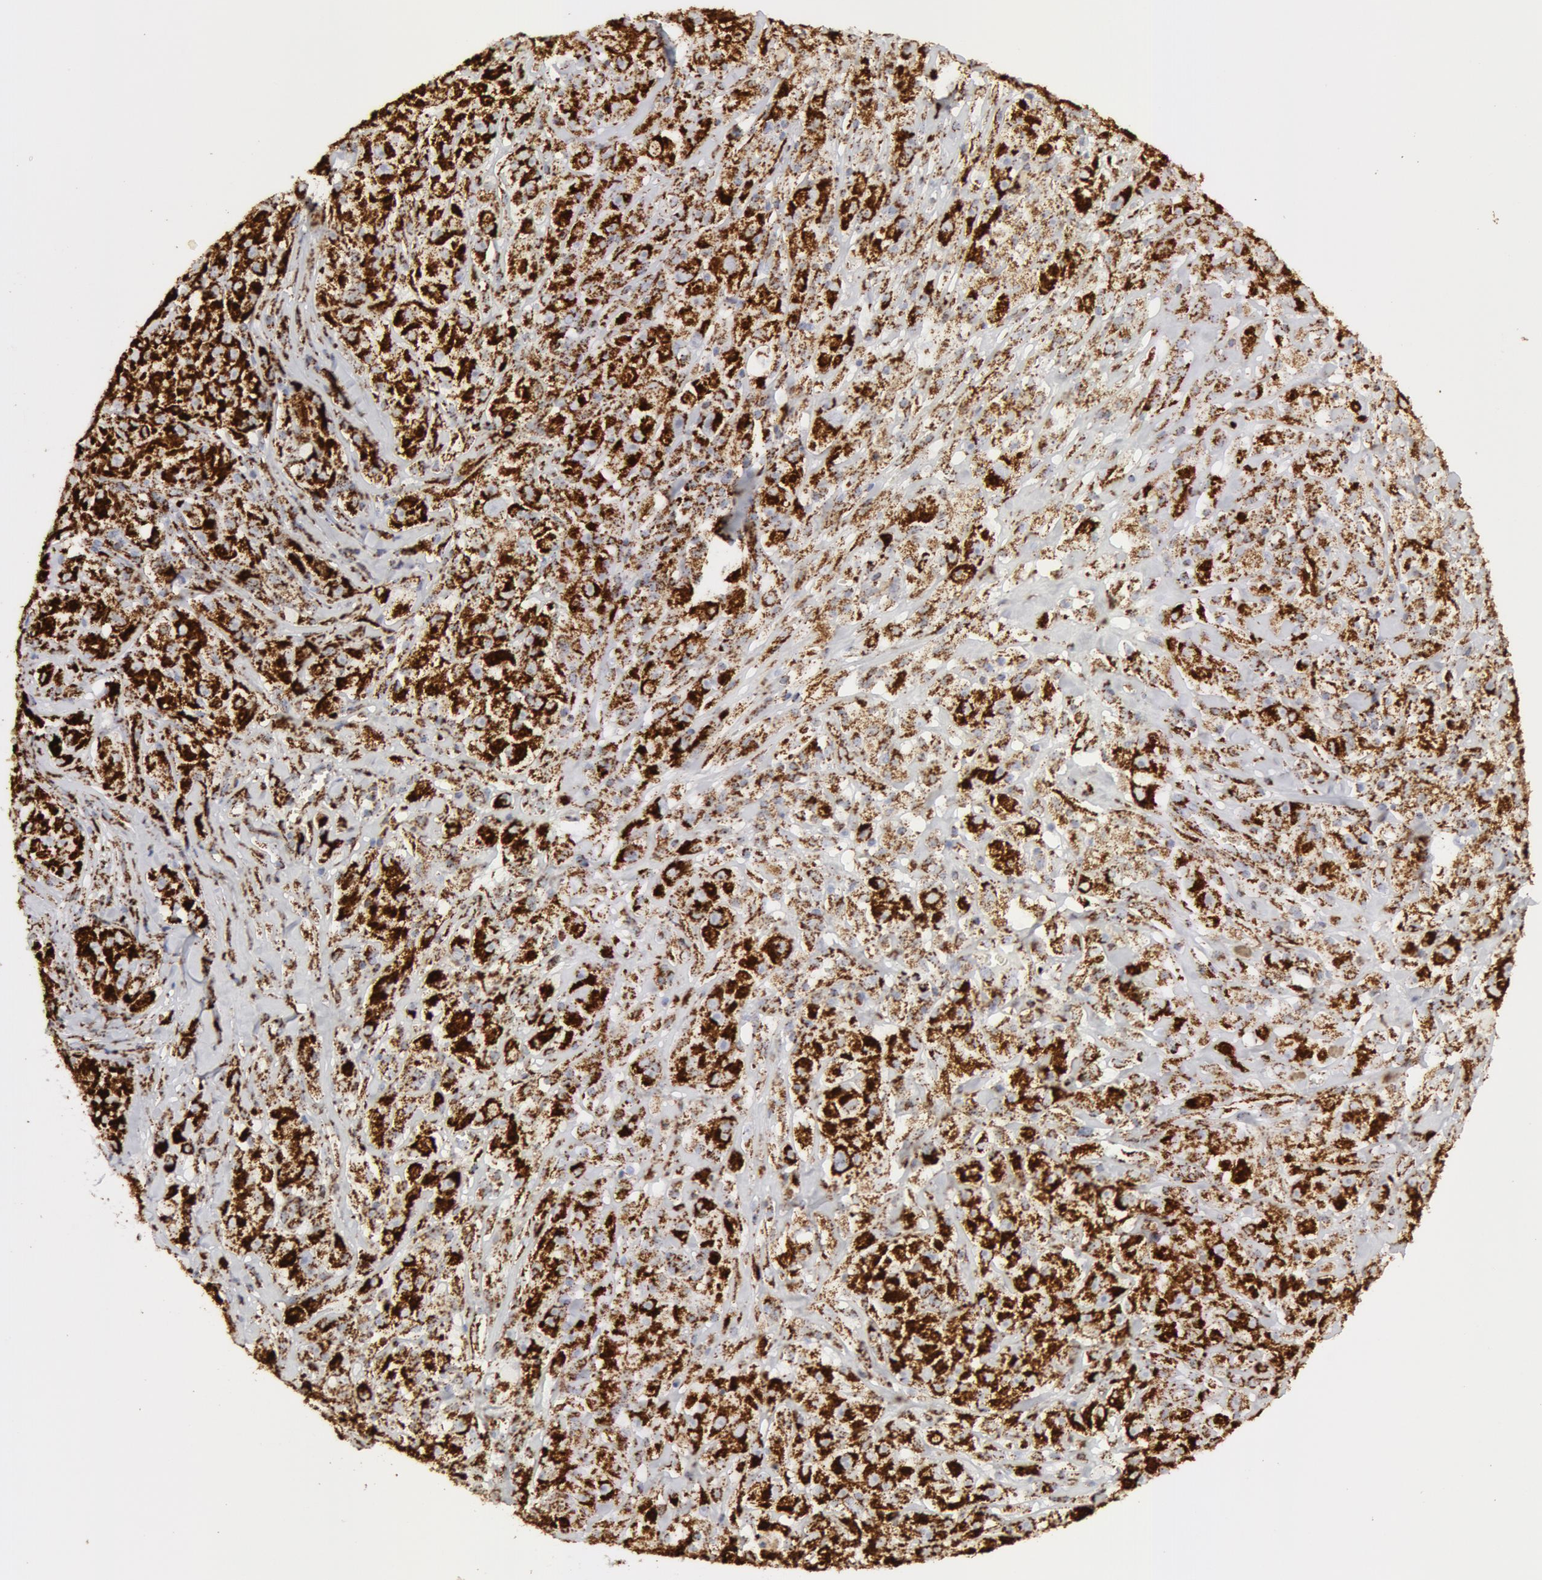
{"staining": {"intensity": "strong", "quantity": ">75%", "location": "cytoplasmic/membranous"}, "tissue": "melanoma", "cell_type": "Tumor cells", "image_type": "cancer", "snomed": [{"axis": "morphology", "description": "Malignant melanoma, NOS"}, {"axis": "topography", "description": "Skin"}], "caption": "Tumor cells demonstrate strong cytoplasmic/membranous expression in approximately >75% of cells in melanoma.", "gene": "ATP5F1B", "patient": {"sex": "male", "age": 56}}